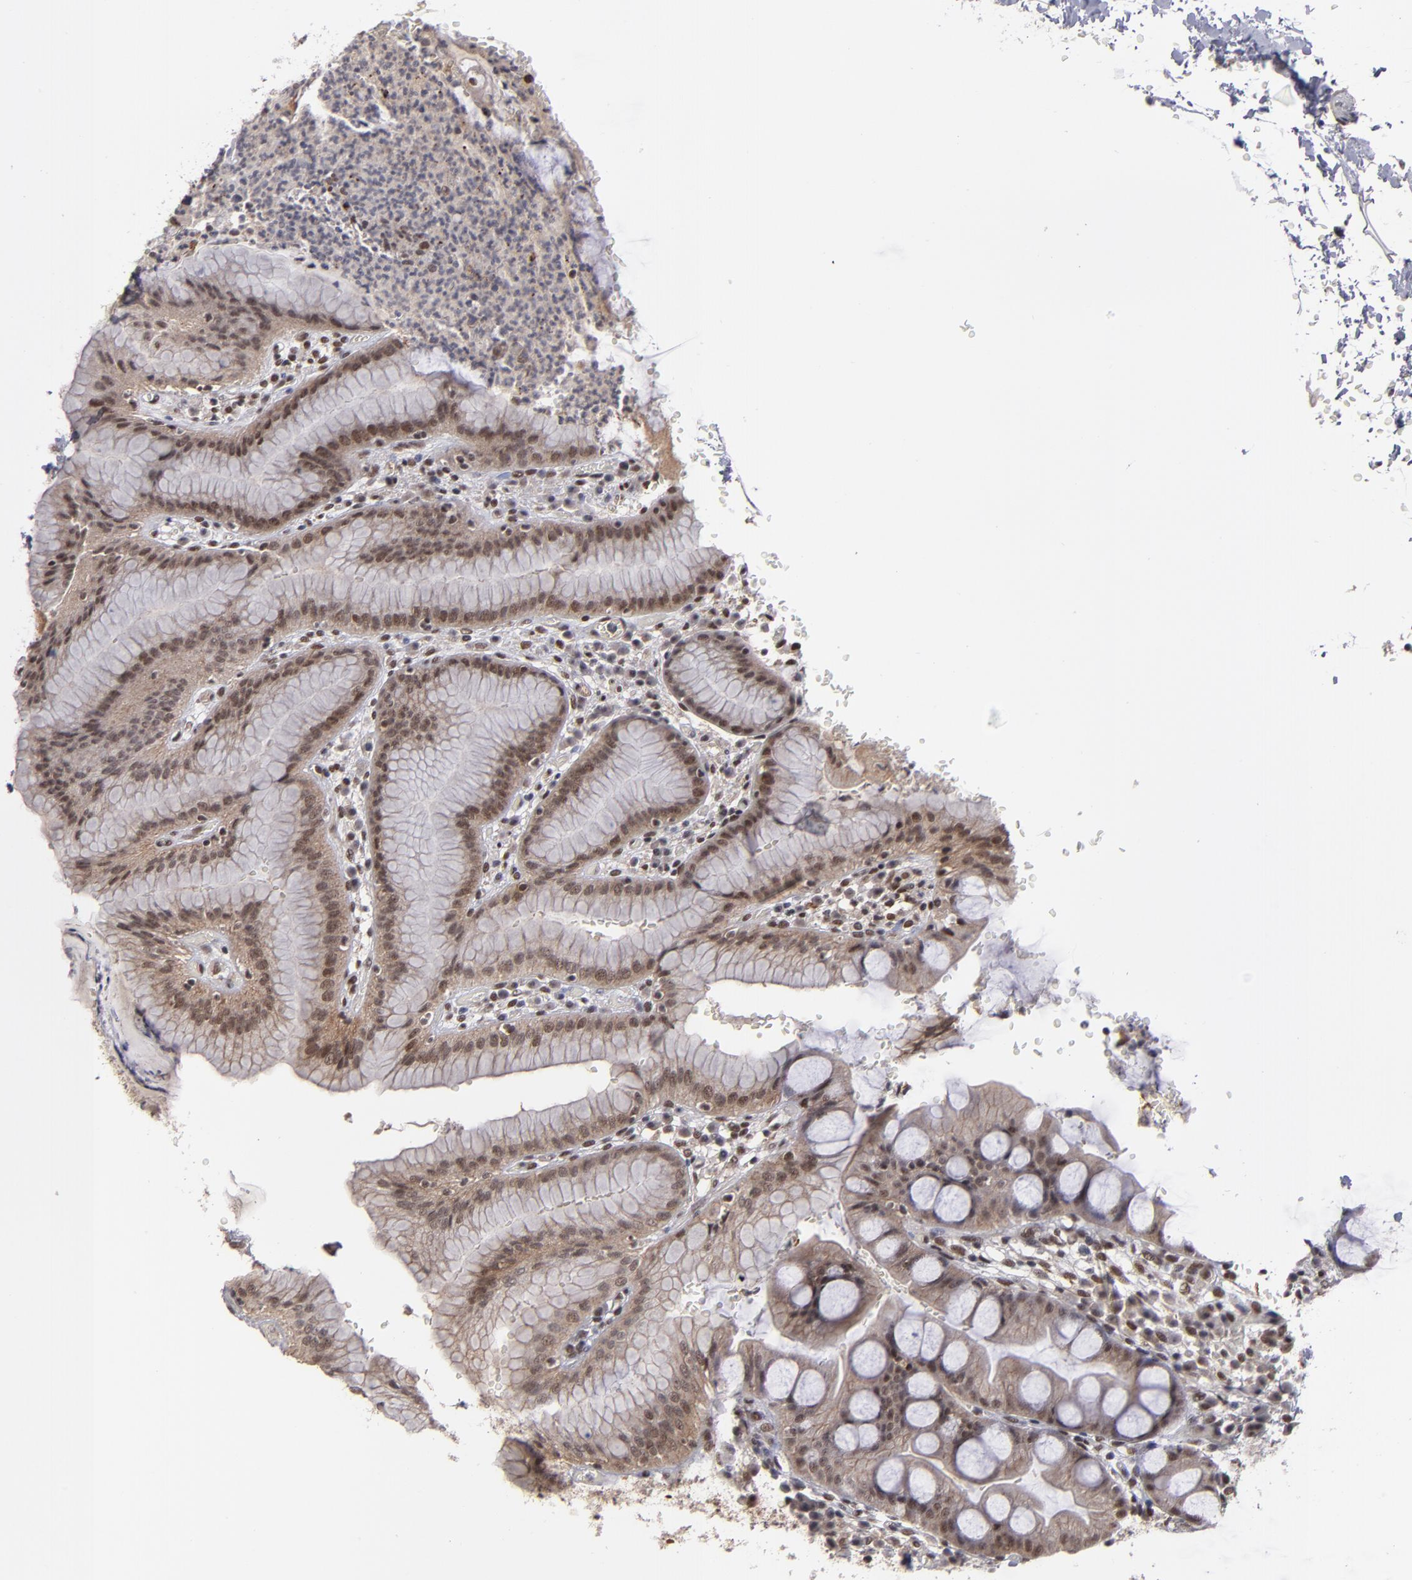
{"staining": {"intensity": "moderate", "quantity": ">75%", "location": "cytoplasmic/membranous,nuclear"}, "tissue": "stomach", "cell_type": "Glandular cells", "image_type": "normal", "snomed": [{"axis": "morphology", "description": "Normal tissue, NOS"}, {"axis": "morphology", "description": "Inflammation, NOS"}, {"axis": "topography", "description": "Stomach, lower"}], "caption": "Immunohistochemical staining of benign human stomach exhibits >75% levels of moderate cytoplasmic/membranous,nuclear protein staining in approximately >75% of glandular cells.", "gene": "ZNF234", "patient": {"sex": "male", "age": 59}}